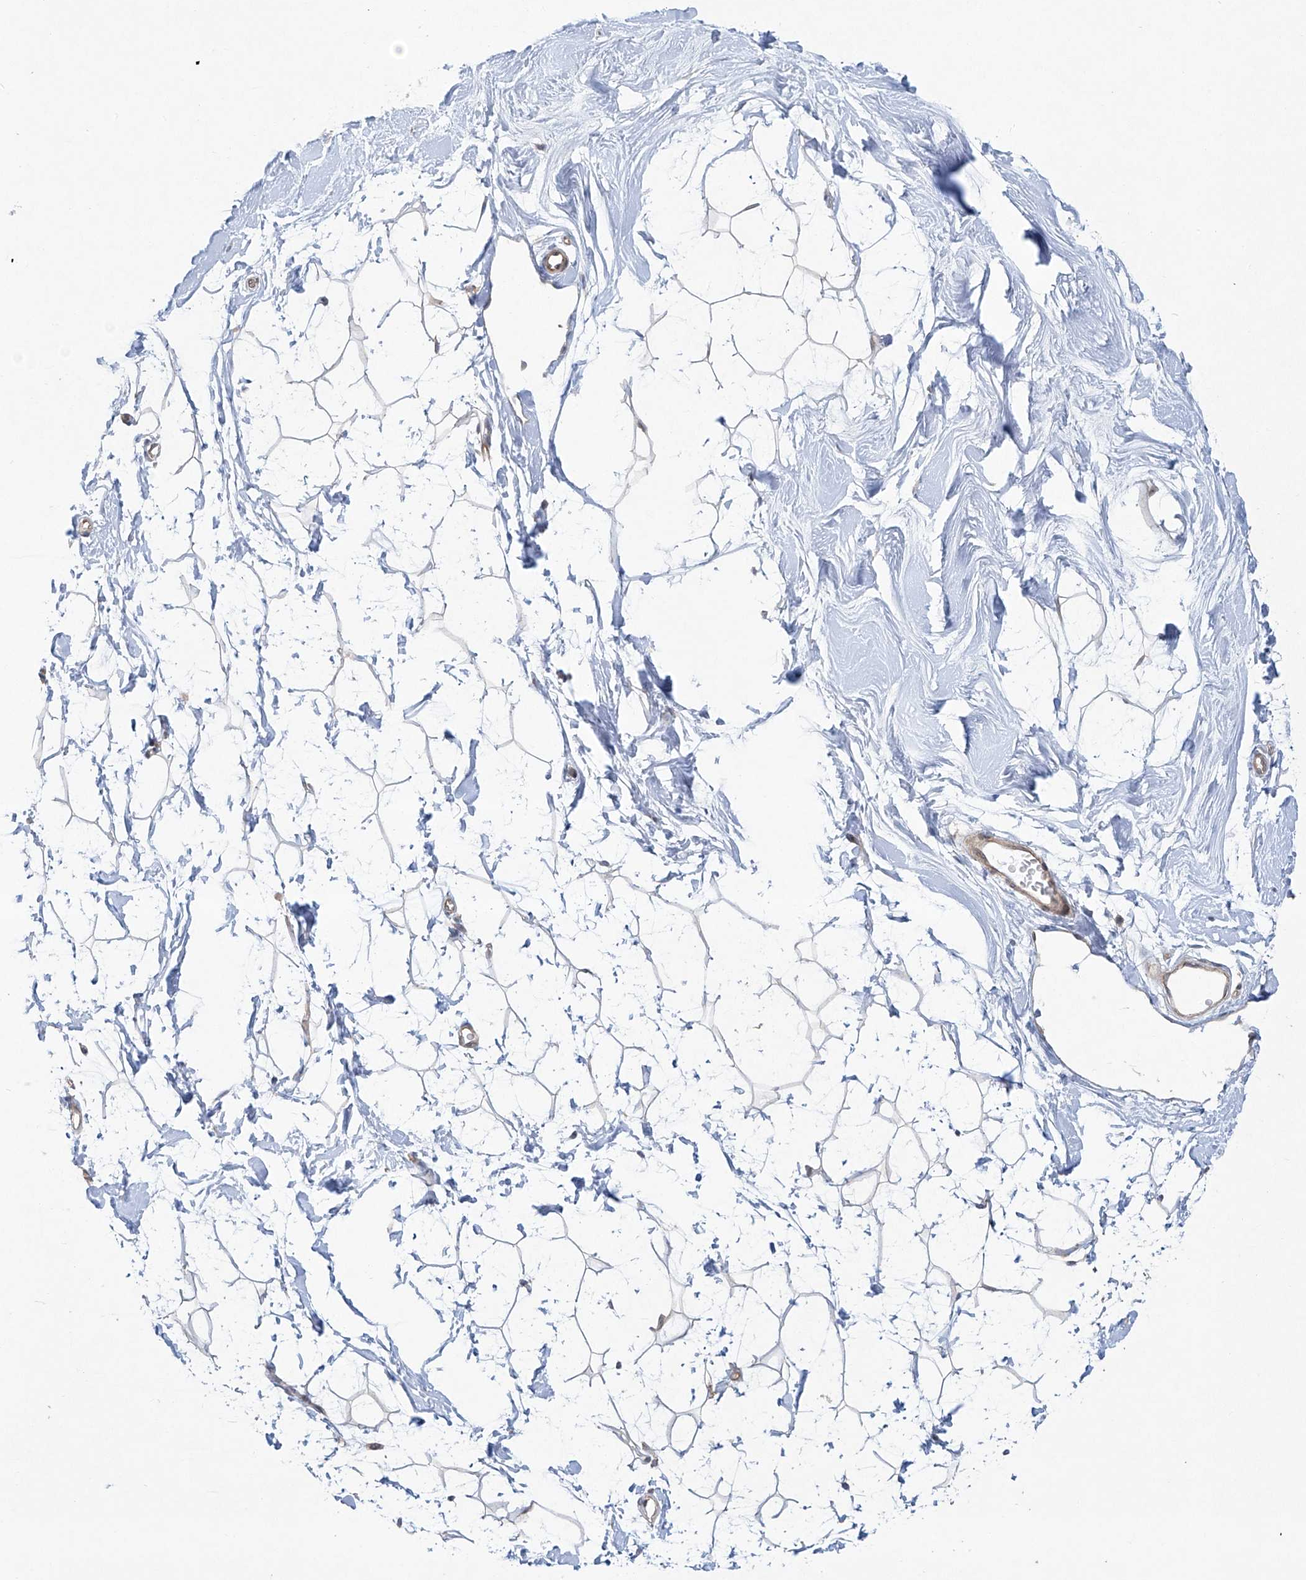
{"staining": {"intensity": "negative", "quantity": "none", "location": "none"}, "tissue": "breast", "cell_type": "Adipocytes", "image_type": "normal", "snomed": [{"axis": "morphology", "description": "Normal tissue, NOS"}, {"axis": "topography", "description": "Breast"}], "caption": "IHC micrograph of normal breast stained for a protein (brown), which exhibits no expression in adipocytes.", "gene": "KLC4", "patient": {"sex": "female", "age": 26}}